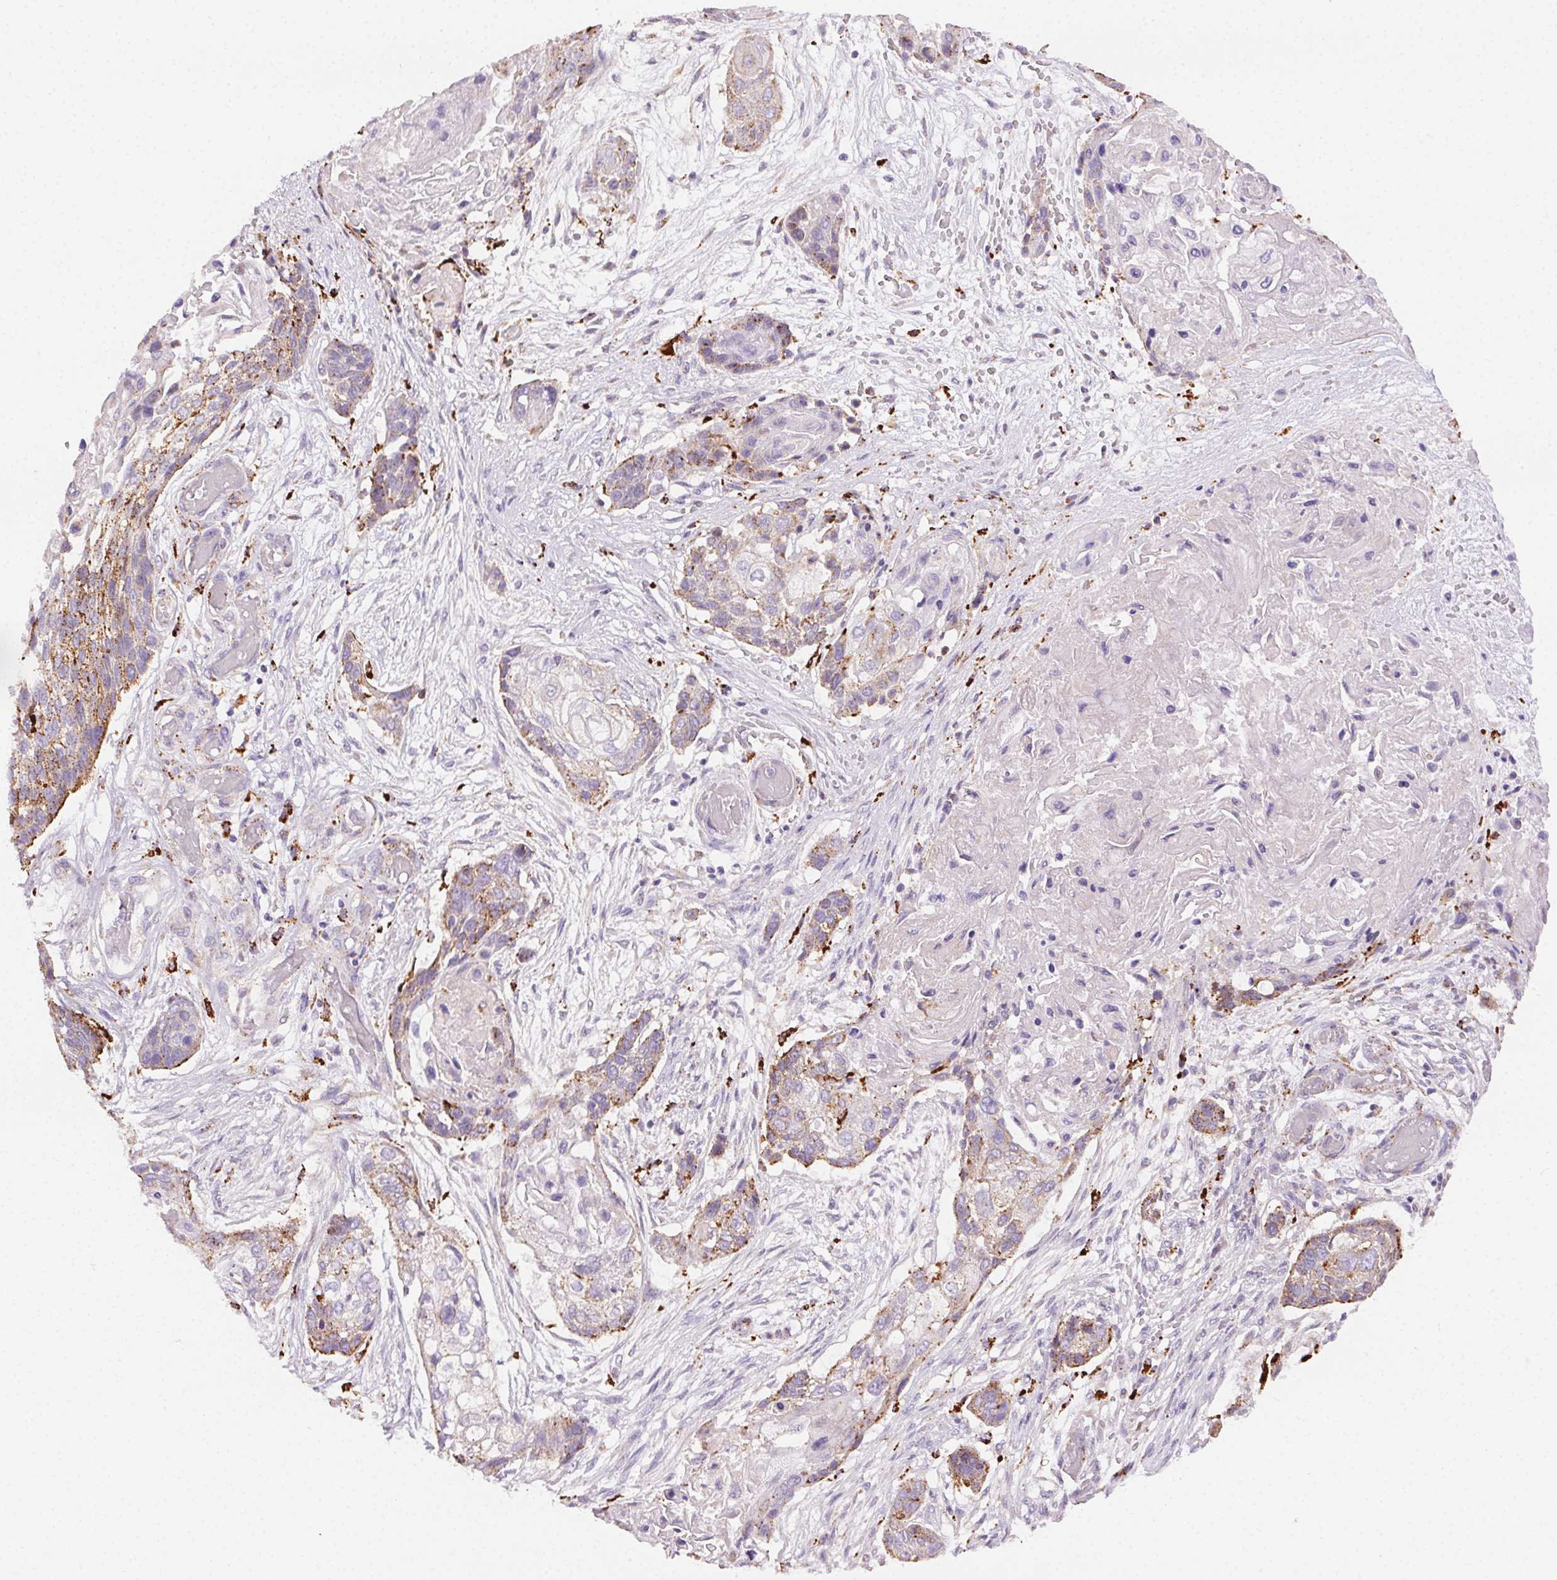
{"staining": {"intensity": "moderate", "quantity": "<25%", "location": "cytoplasmic/membranous"}, "tissue": "lung cancer", "cell_type": "Tumor cells", "image_type": "cancer", "snomed": [{"axis": "morphology", "description": "Squamous cell carcinoma, NOS"}, {"axis": "topography", "description": "Lung"}], "caption": "This micrograph shows IHC staining of lung cancer, with low moderate cytoplasmic/membranous expression in approximately <25% of tumor cells.", "gene": "SCPEP1", "patient": {"sex": "male", "age": 69}}